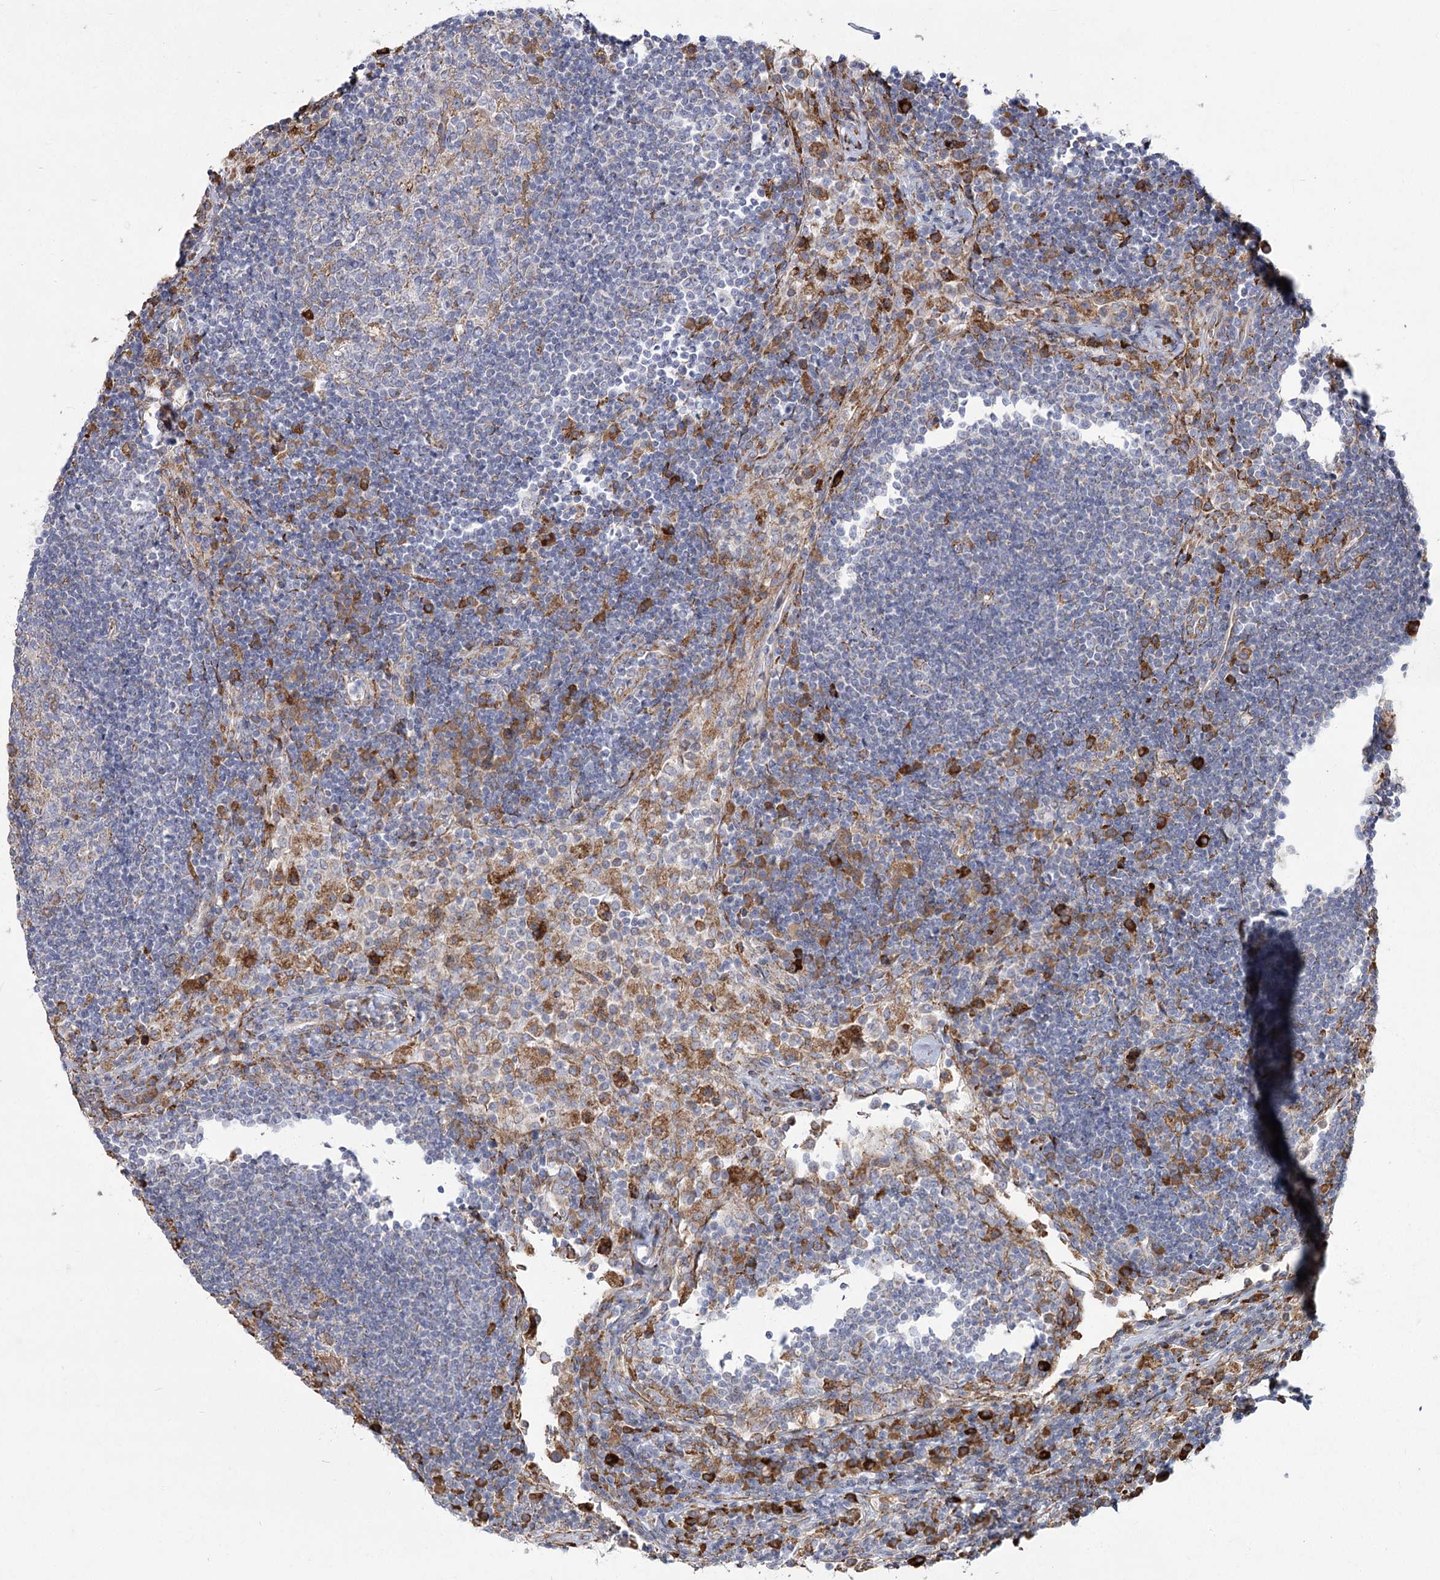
{"staining": {"intensity": "weak", "quantity": "<25%", "location": "cytoplasmic/membranous"}, "tissue": "lymph node", "cell_type": "Germinal center cells", "image_type": "normal", "snomed": [{"axis": "morphology", "description": "Normal tissue, NOS"}, {"axis": "topography", "description": "Lymph node"}], "caption": "This is an immunohistochemistry micrograph of benign lymph node. There is no expression in germinal center cells.", "gene": "NHLRC2", "patient": {"sex": "female", "age": 53}}